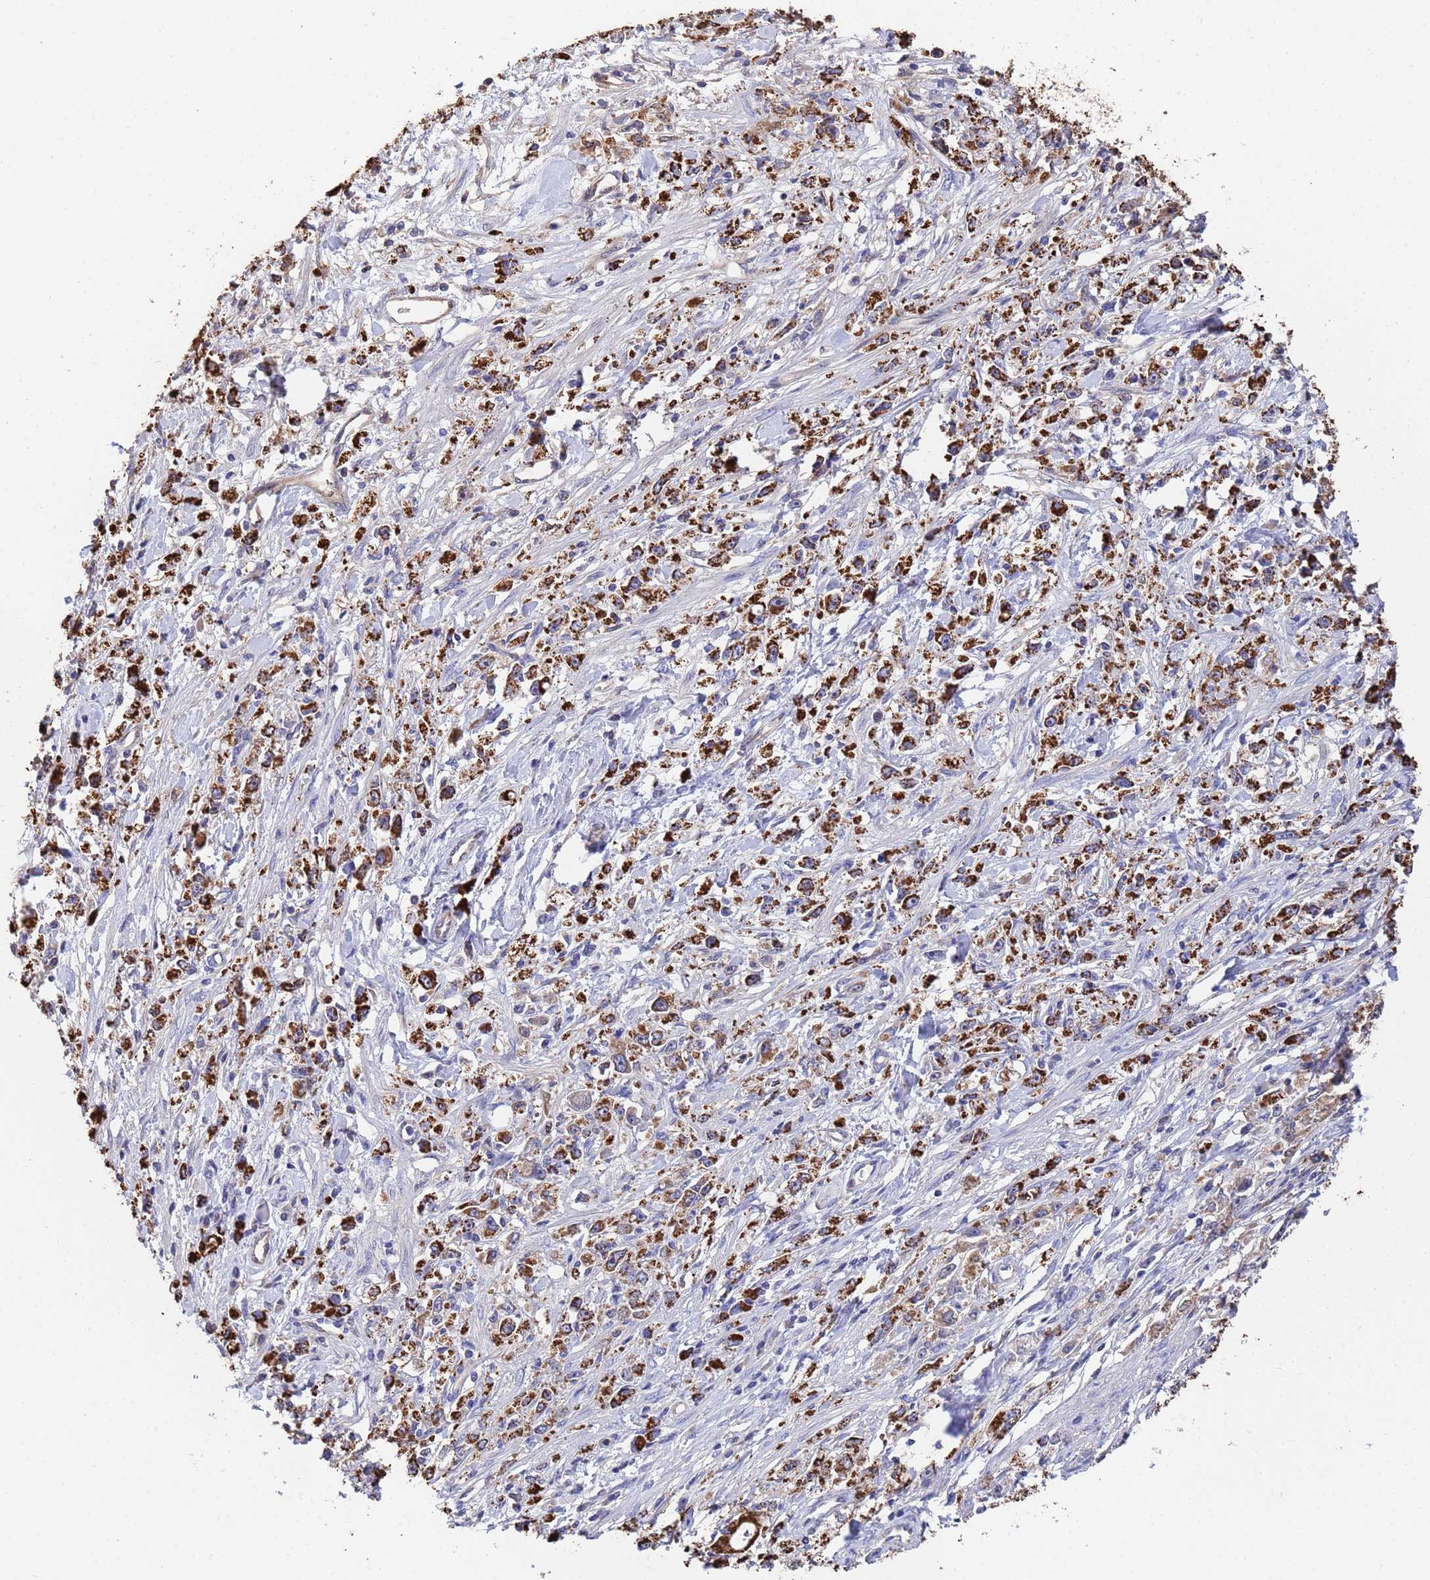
{"staining": {"intensity": "strong", "quantity": ">75%", "location": "cytoplasmic/membranous"}, "tissue": "stomach cancer", "cell_type": "Tumor cells", "image_type": "cancer", "snomed": [{"axis": "morphology", "description": "Adenocarcinoma, NOS"}, {"axis": "topography", "description": "Stomach"}], "caption": "IHC of human stomach adenocarcinoma reveals high levels of strong cytoplasmic/membranous staining in approximately >75% of tumor cells.", "gene": "FAM25A", "patient": {"sex": "female", "age": 59}}